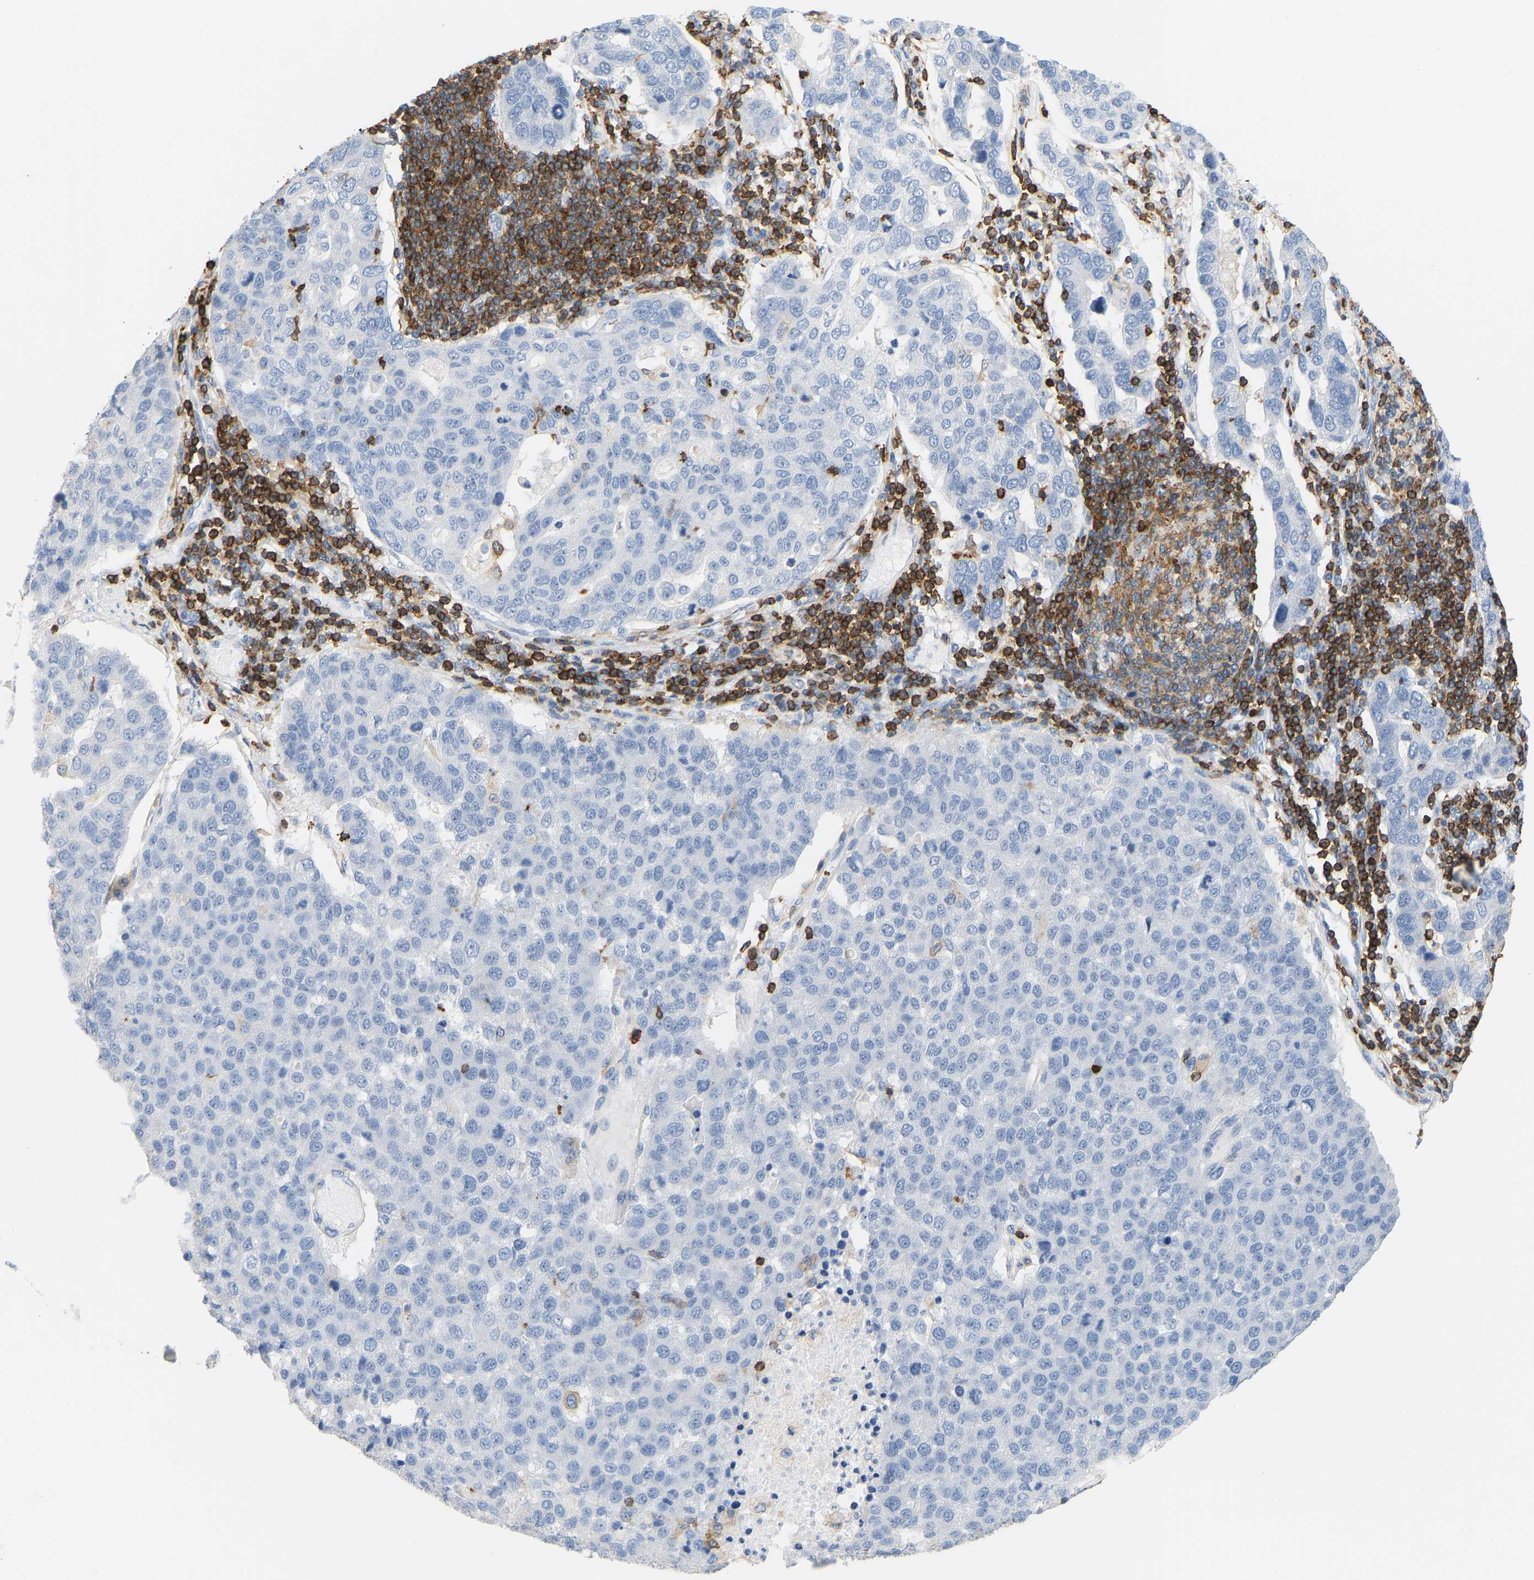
{"staining": {"intensity": "negative", "quantity": "none", "location": "none"}, "tissue": "pancreatic cancer", "cell_type": "Tumor cells", "image_type": "cancer", "snomed": [{"axis": "morphology", "description": "Adenocarcinoma, NOS"}, {"axis": "topography", "description": "Pancreas"}], "caption": "DAB immunohistochemical staining of pancreatic adenocarcinoma demonstrates no significant expression in tumor cells. Brightfield microscopy of immunohistochemistry stained with DAB (3,3'-diaminobenzidine) (brown) and hematoxylin (blue), captured at high magnification.", "gene": "EVL", "patient": {"sex": "female", "age": 61}}